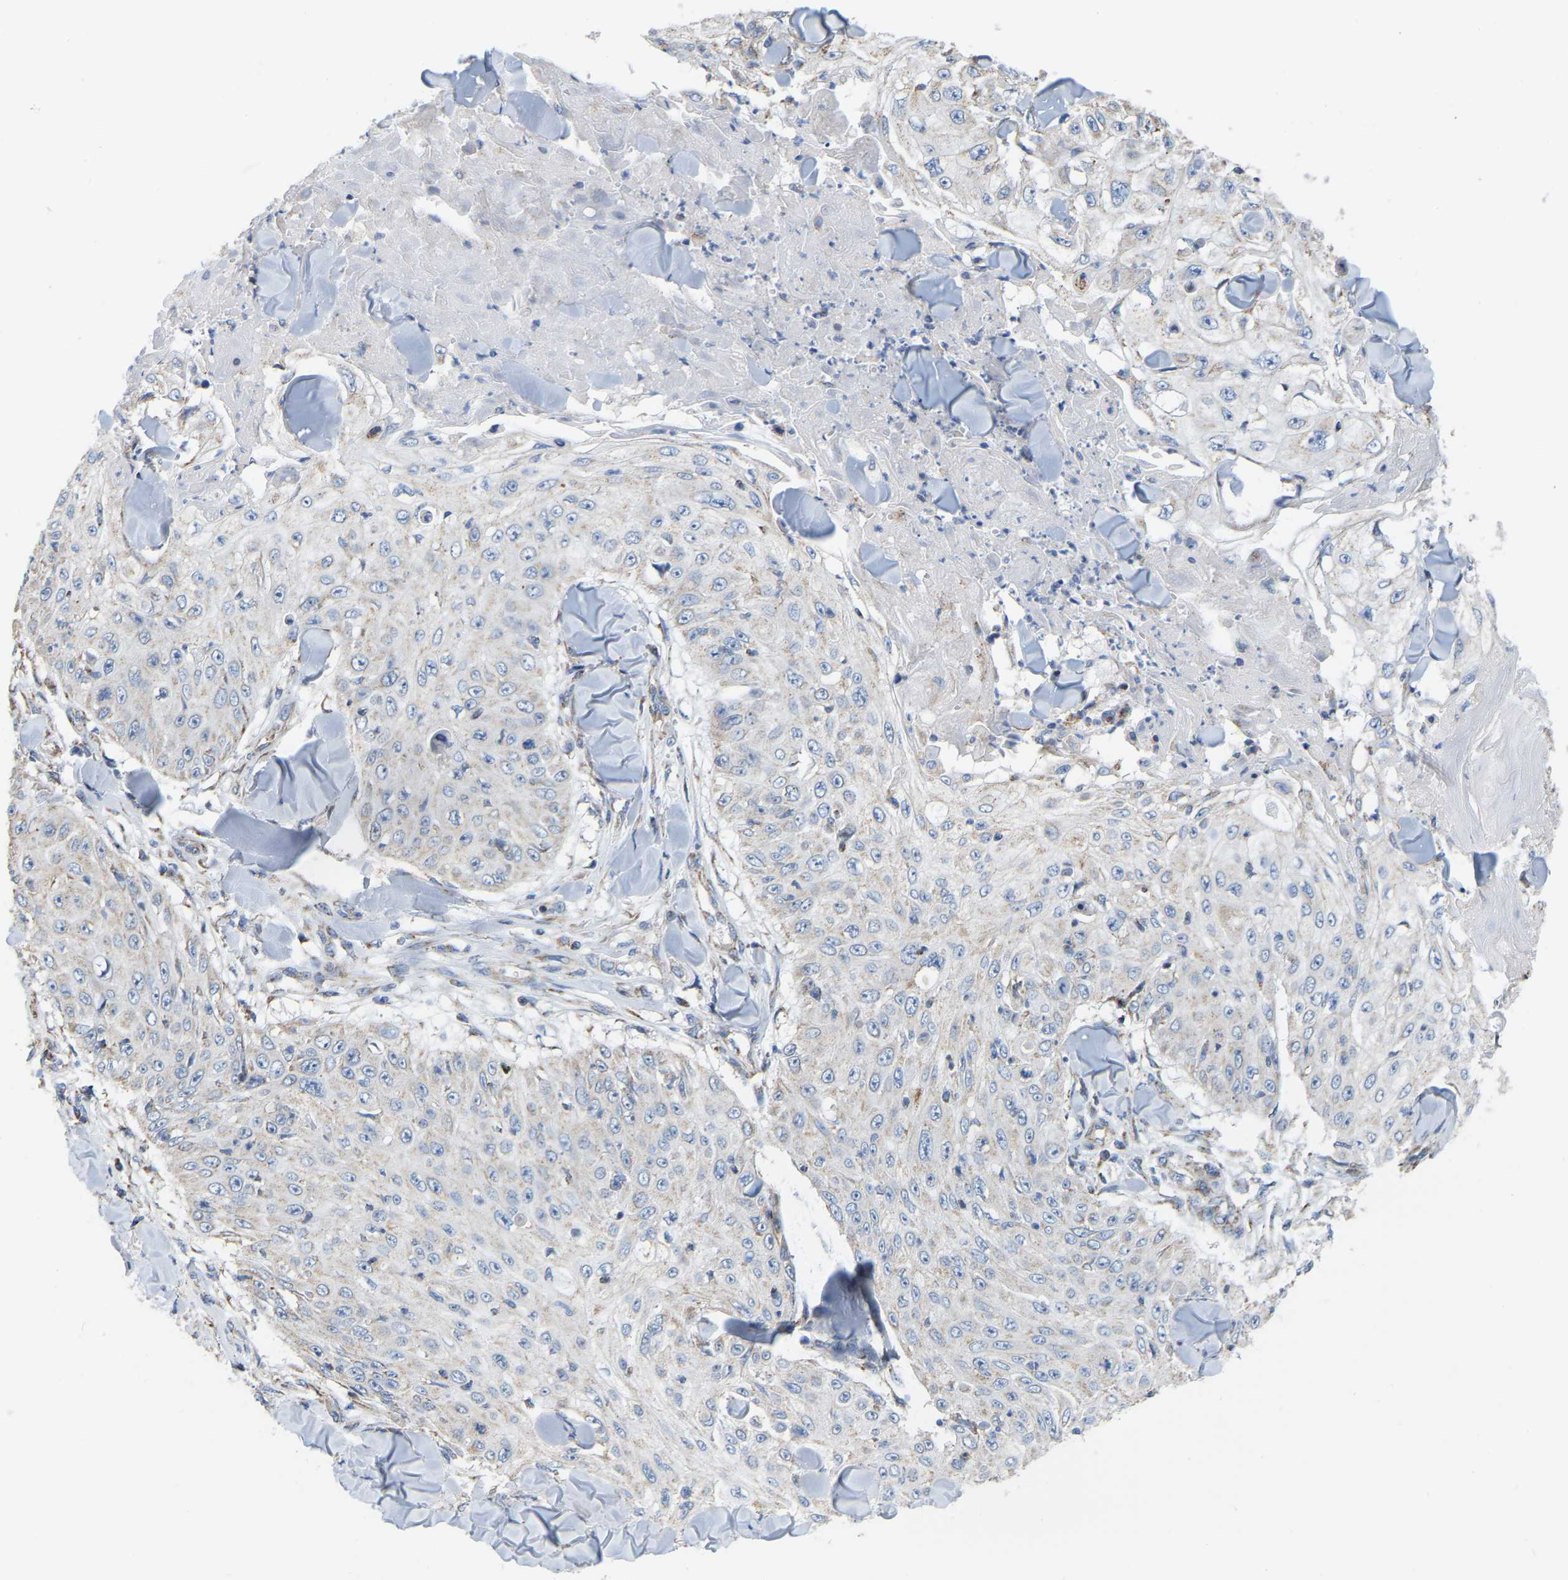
{"staining": {"intensity": "weak", "quantity": "<25%", "location": "cytoplasmic/membranous"}, "tissue": "skin cancer", "cell_type": "Tumor cells", "image_type": "cancer", "snomed": [{"axis": "morphology", "description": "Squamous cell carcinoma, NOS"}, {"axis": "topography", "description": "Skin"}], "caption": "Immunohistochemical staining of human squamous cell carcinoma (skin) exhibits no significant positivity in tumor cells.", "gene": "CBLB", "patient": {"sex": "male", "age": 86}}